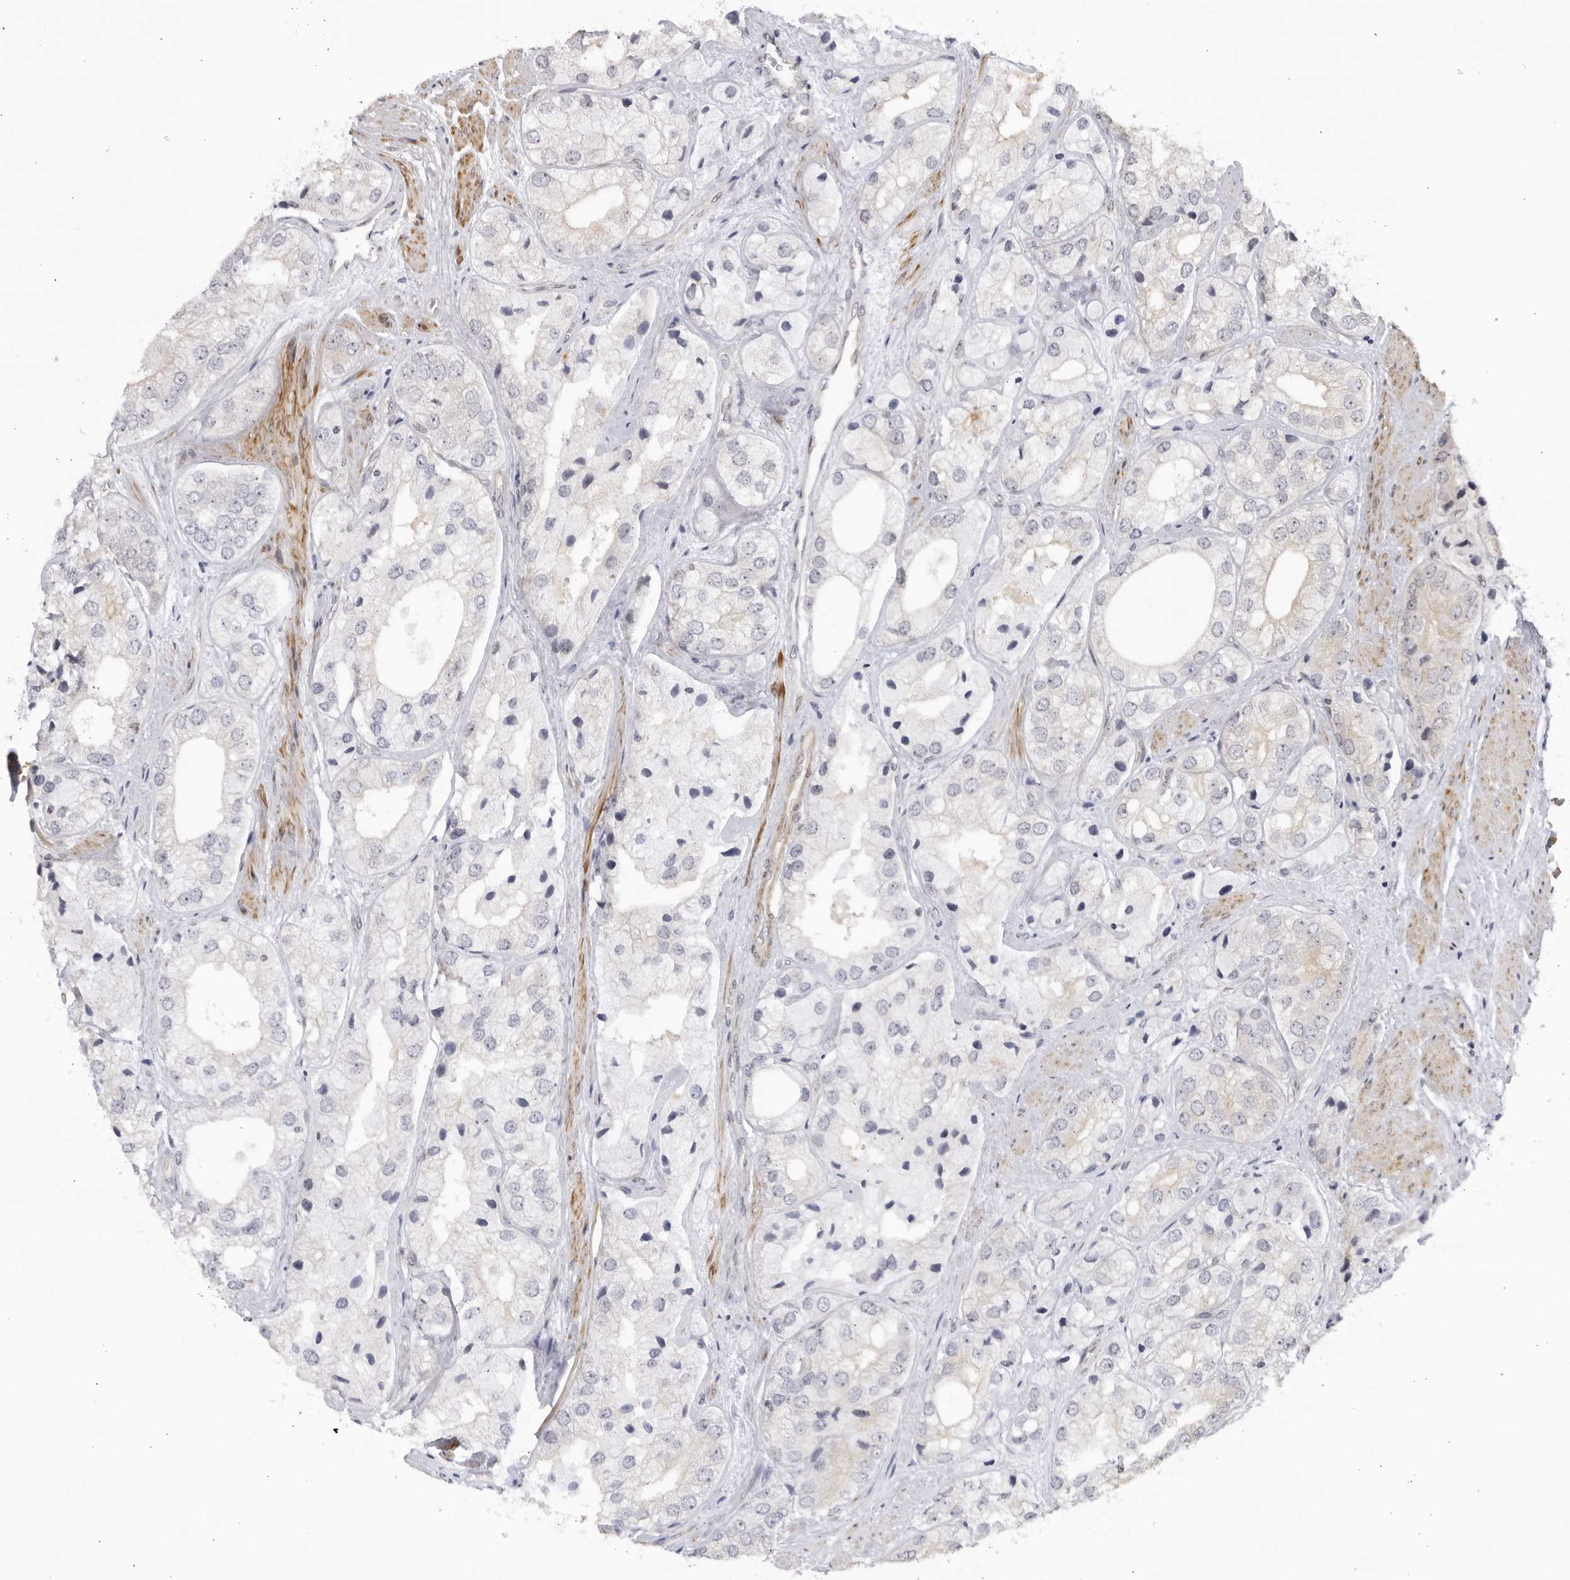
{"staining": {"intensity": "negative", "quantity": "none", "location": "none"}, "tissue": "prostate cancer", "cell_type": "Tumor cells", "image_type": "cancer", "snomed": [{"axis": "morphology", "description": "Adenocarcinoma, High grade"}, {"axis": "topography", "description": "Prostate"}], "caption": "The micrograph exhibits no significant expression in tumor cells of prostate cancer (adenocarcinoma (high-grade)).", "gene": "CNBD1", "patient": {"sex": "male", "age": 50}}